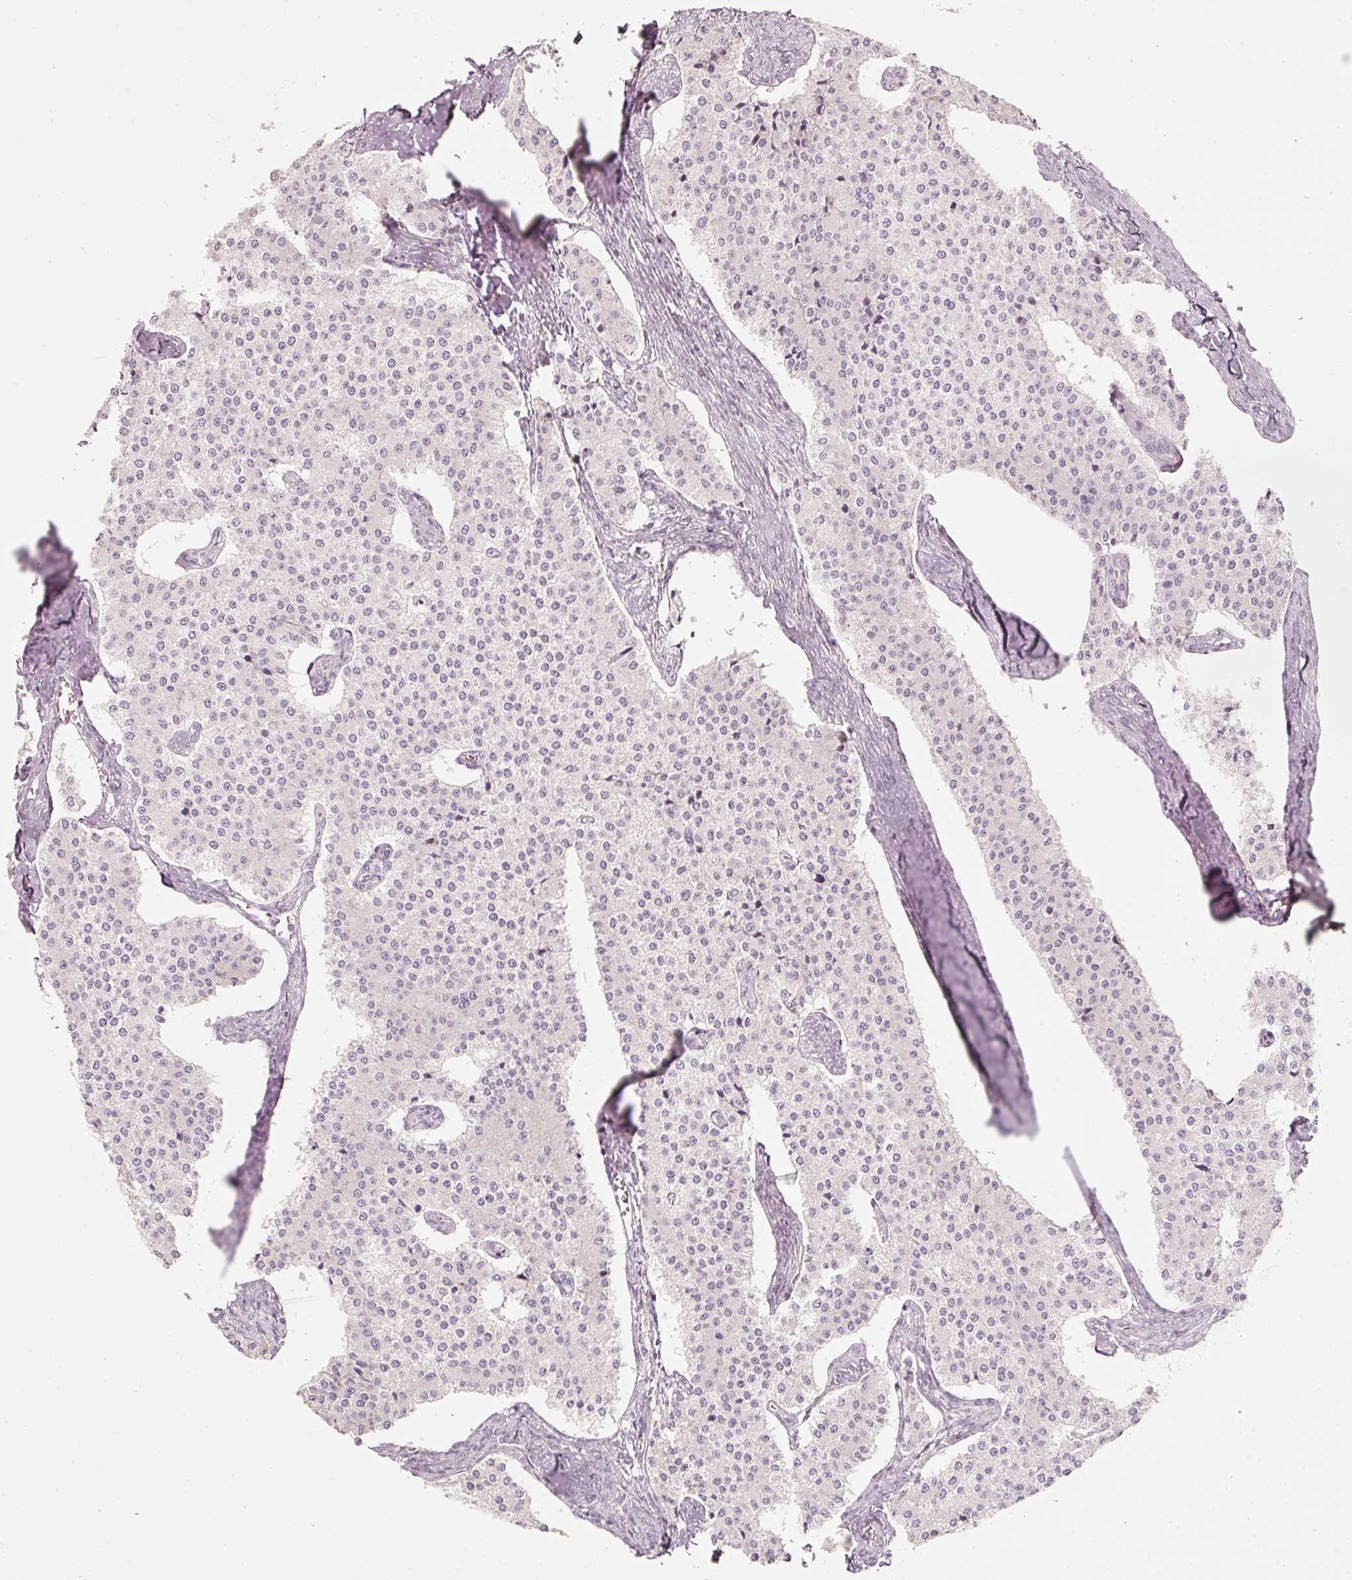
{"staining": {"intensity": "negative", "quantity": "none", "location": "none"}, "tissue": "carcinoid", "cell_type": "Tumor cells", "image_type": "cancer", "snomed": [{"axis": "morphology", "description": "Carcinoid, malignant, NOS"}, {"axis": "topography", "description": "Colon"}], "caption": "The immunohistochemistry image has no significant expression in tumor cells of malignant carcinoid tissue.", "gene": "SLC20A1", "patient": {"sex": "female", "age": 52}}